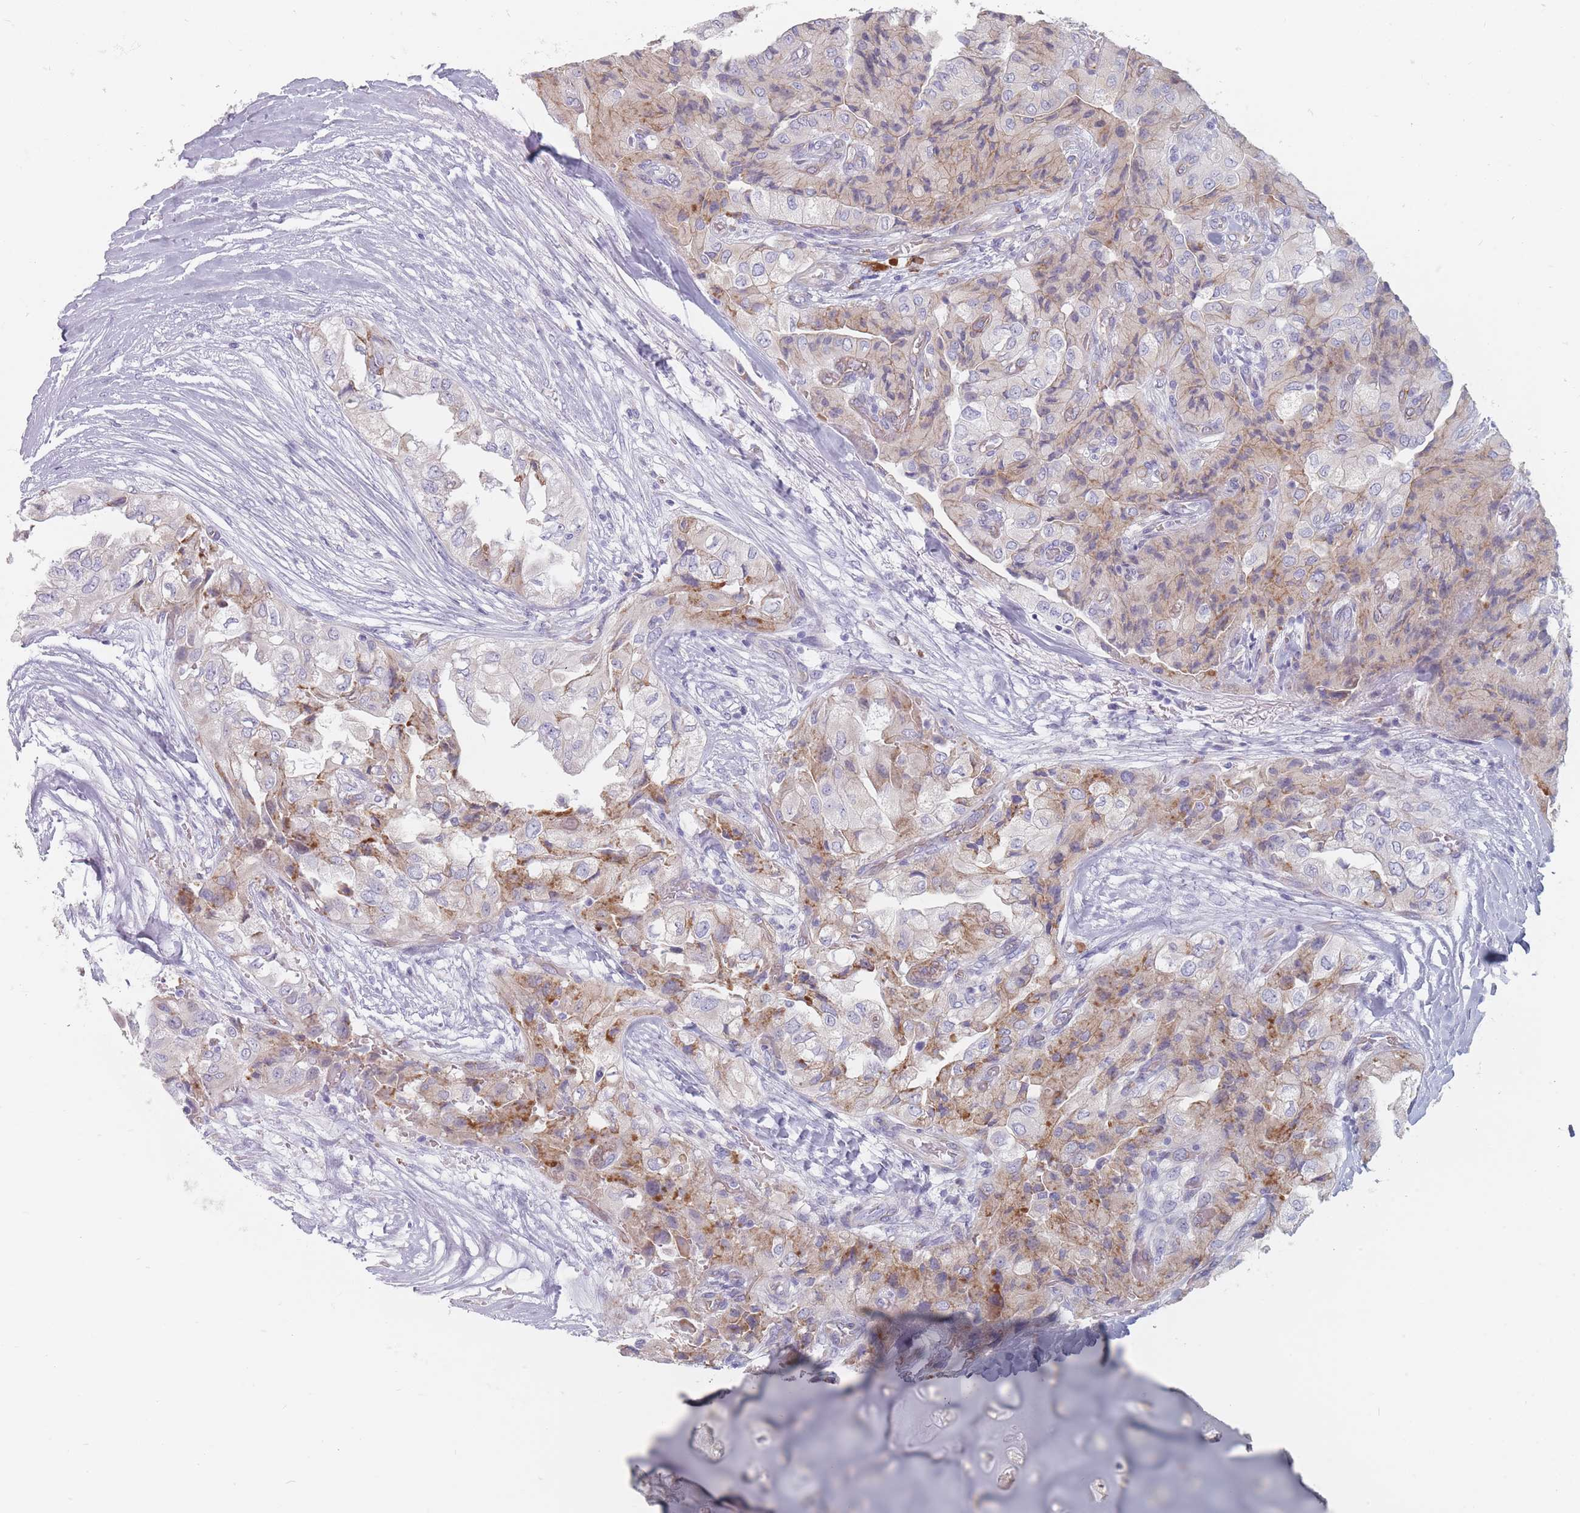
{"staining": {"intensity": "moderate", "quantity": "<25%", "location": "cytoplasmic/membranous"}, "tissue": "head and neck cancer", "cell_type": "Tumor cells", "image_type": "cancer", "snomed": [{"axis": "morphology", "description": "Adenocarcinoma, NOS"}, {"axis": "topography", "description": "Head-Neck"}], "caption": "Immunohistochemical staining of human head and neck cancer (adenocarcinoma) exhibits low levels of moderate cytoplasmic/membranous protein staining in about <25% of tumor cells. (IHC, brightfield microscopy, high magnification).", "gene": "ERBIN", "patient": {"sex": "male", "age": 66}}